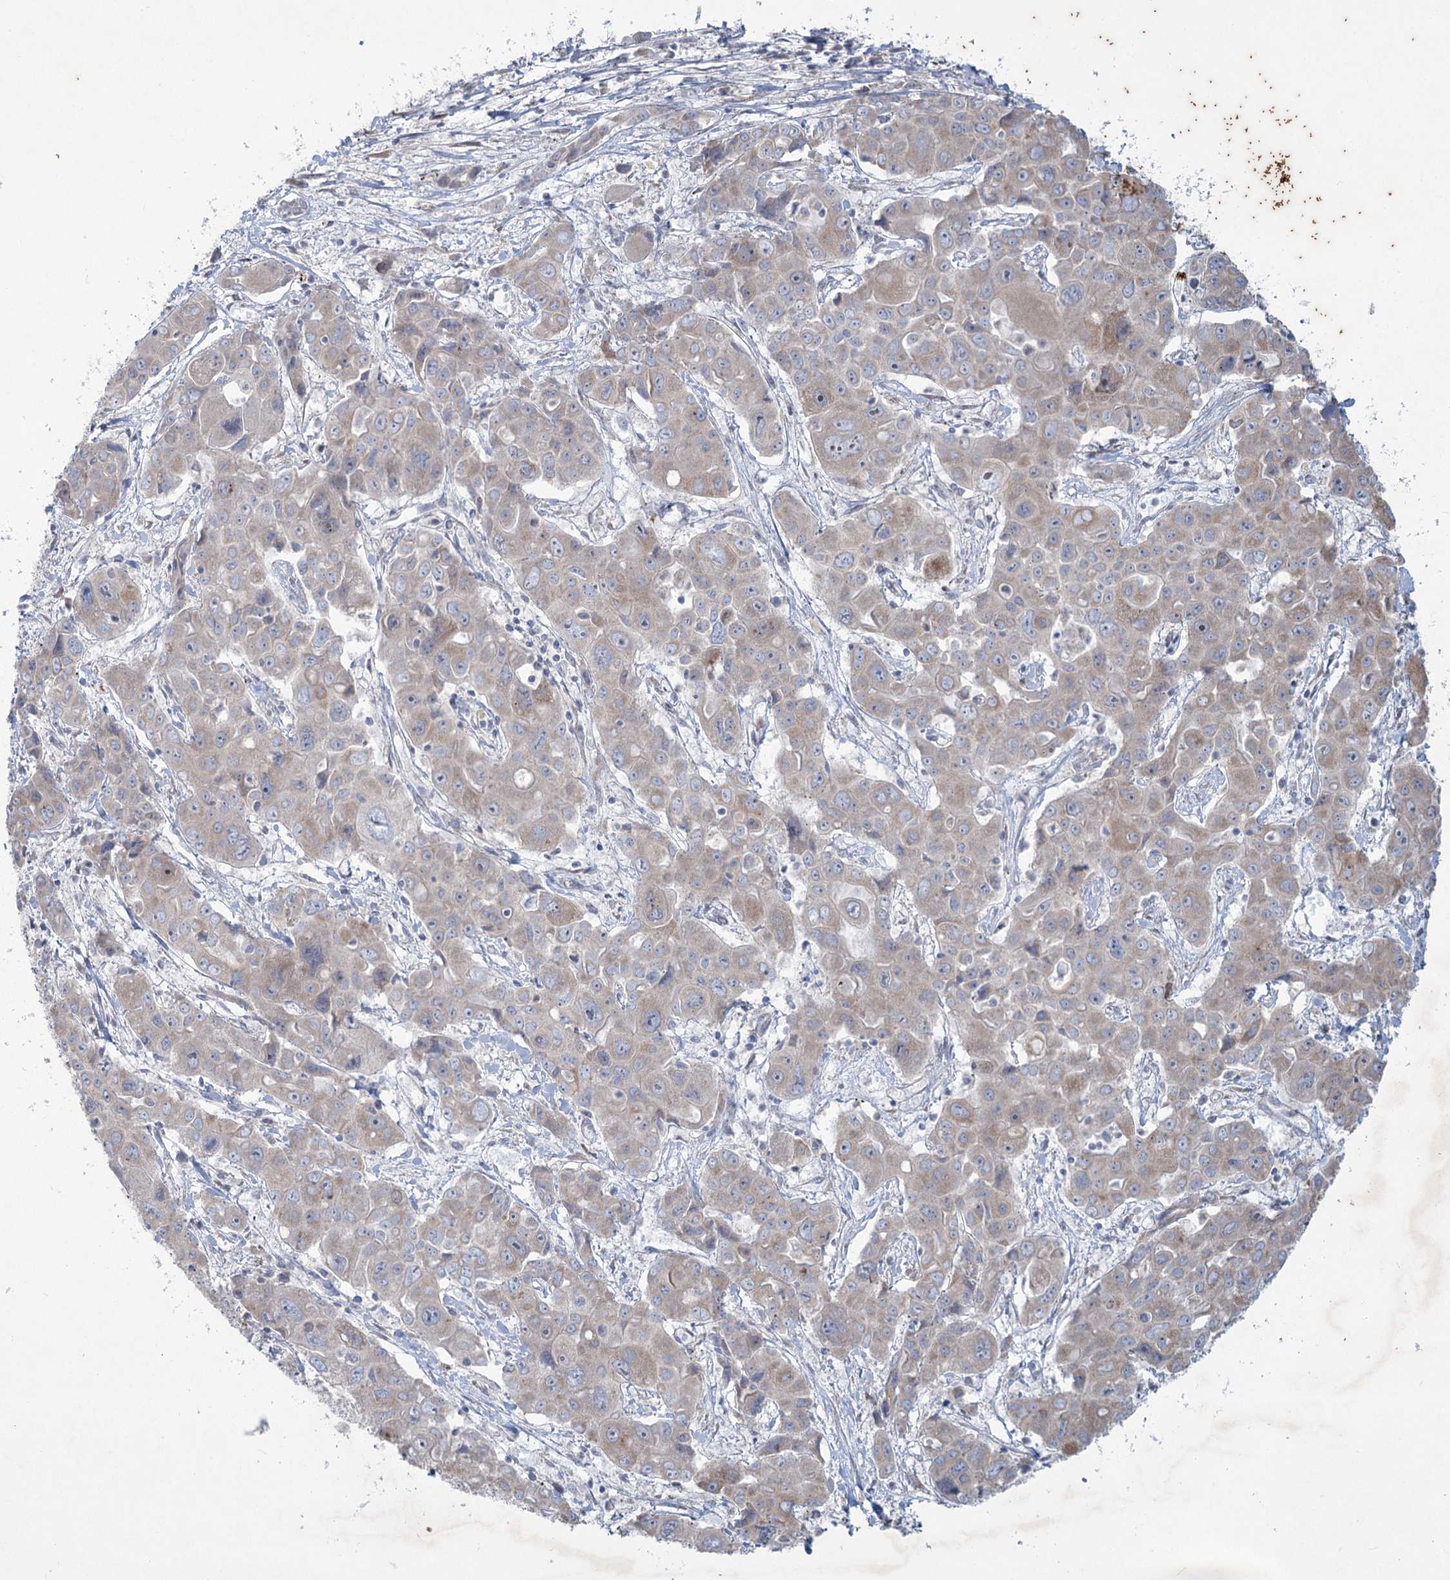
{"staining": {"intensity": "weak", "quantity": "<25%", "location": "cytoplasmic/membranous"}, "tissue": "liver cancer", "cell_type": "Tumor cells", "image_type": "cancer", "snomed": [{"axis": "morphology", "description": "Cholangiocarcinoma"}, {"axis": "topography", "description": "Liver"}], "caption": "Protein analysis of liver cholangiocarcinoma exhibits no significant staining in tumor cells. (Stains: DAB IHC with hematoxylin counter stain, Microscopy: brightfield microscopy at high magnification).", "gene": "PLA2G12A", "patient": {"sex": "male", "age": 67}}